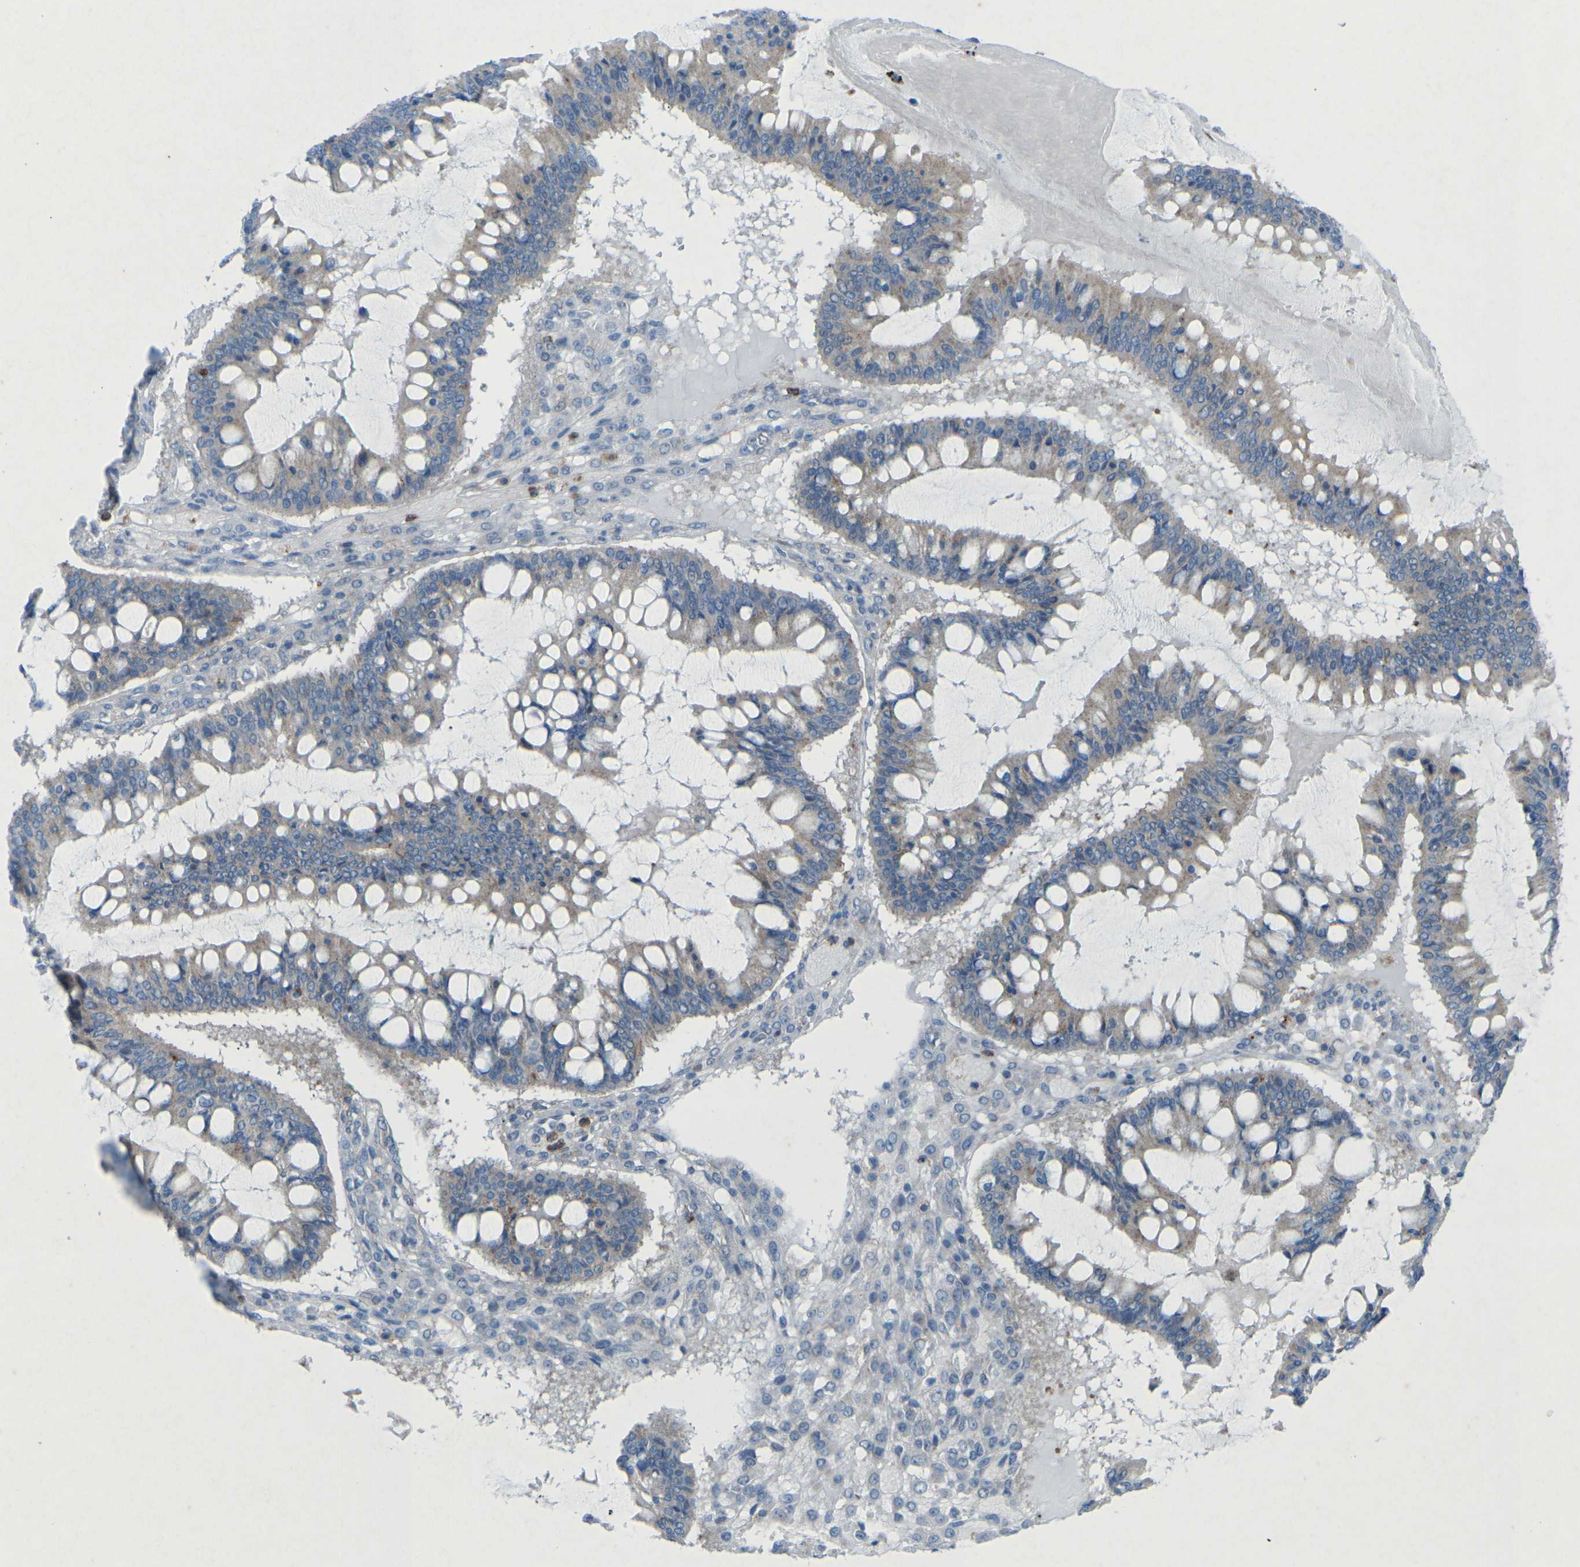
{"staining": {"intensity": "moderate", "quantity": "<25%", "location": "cytoplasmic/membranous"}, "tissue": "ovarian cancer", "cell_type": "Tumor cells", "image_type": "cancer", "snomed": [{"axis": "morphology", "description": "Cystadenocarcinoma, mucinous, NOS"}, {"axis": "topography", "description": "Ovary"}], "caption": "Protein expression analysis of ovarian cancer shows moderate cytoplasmic/membranous staining in approximately <25% of tumor cells.", "gene": "STK11", "patient": {"sex": "female", "age": 73}}